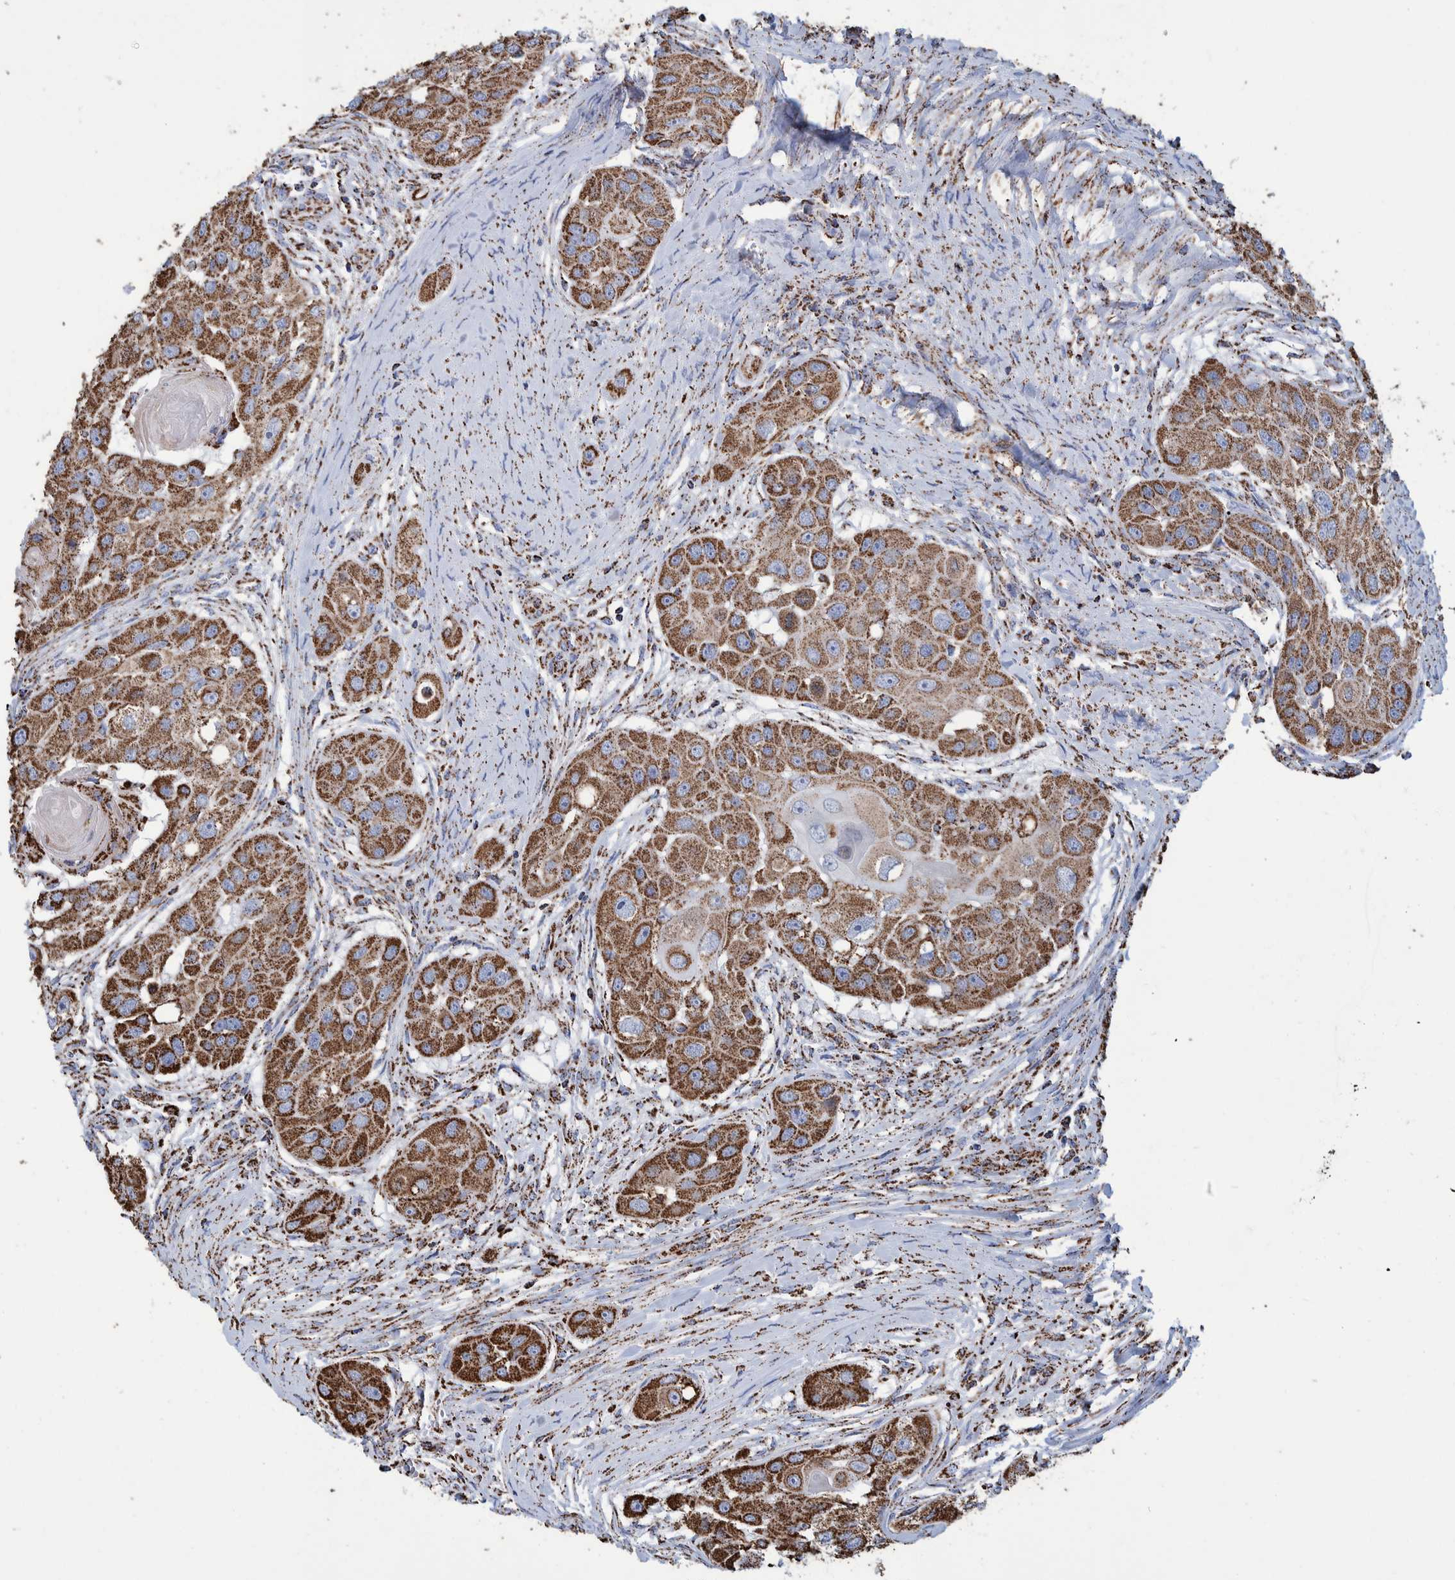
{"staining": {"intensity": "strong", "quantity": ">75%", "location": "cytoplasmic/membranous"}, "tissue": "head and neck cancer", "cell_type": "Tumor cells", "image_type": "cancer", "snomed": [{"axis": "morphology", "description": "Normal tissue, NOS"}, {"axis": "morphology", "description": "Squamous cell carcinoma, NOS"}, {"axis": "topography", "description": "Skeletal muscle"}, {"axis": "topography", "description": "Head-Neck"}], "caption": "A brown stain highlights strong cytoplasmic/membranous staining of a protein in human head and neck squamous cell carcinoma tumor cells.", "gene": "VPS26C", "patient": {"sex": "male", "age": 51}}